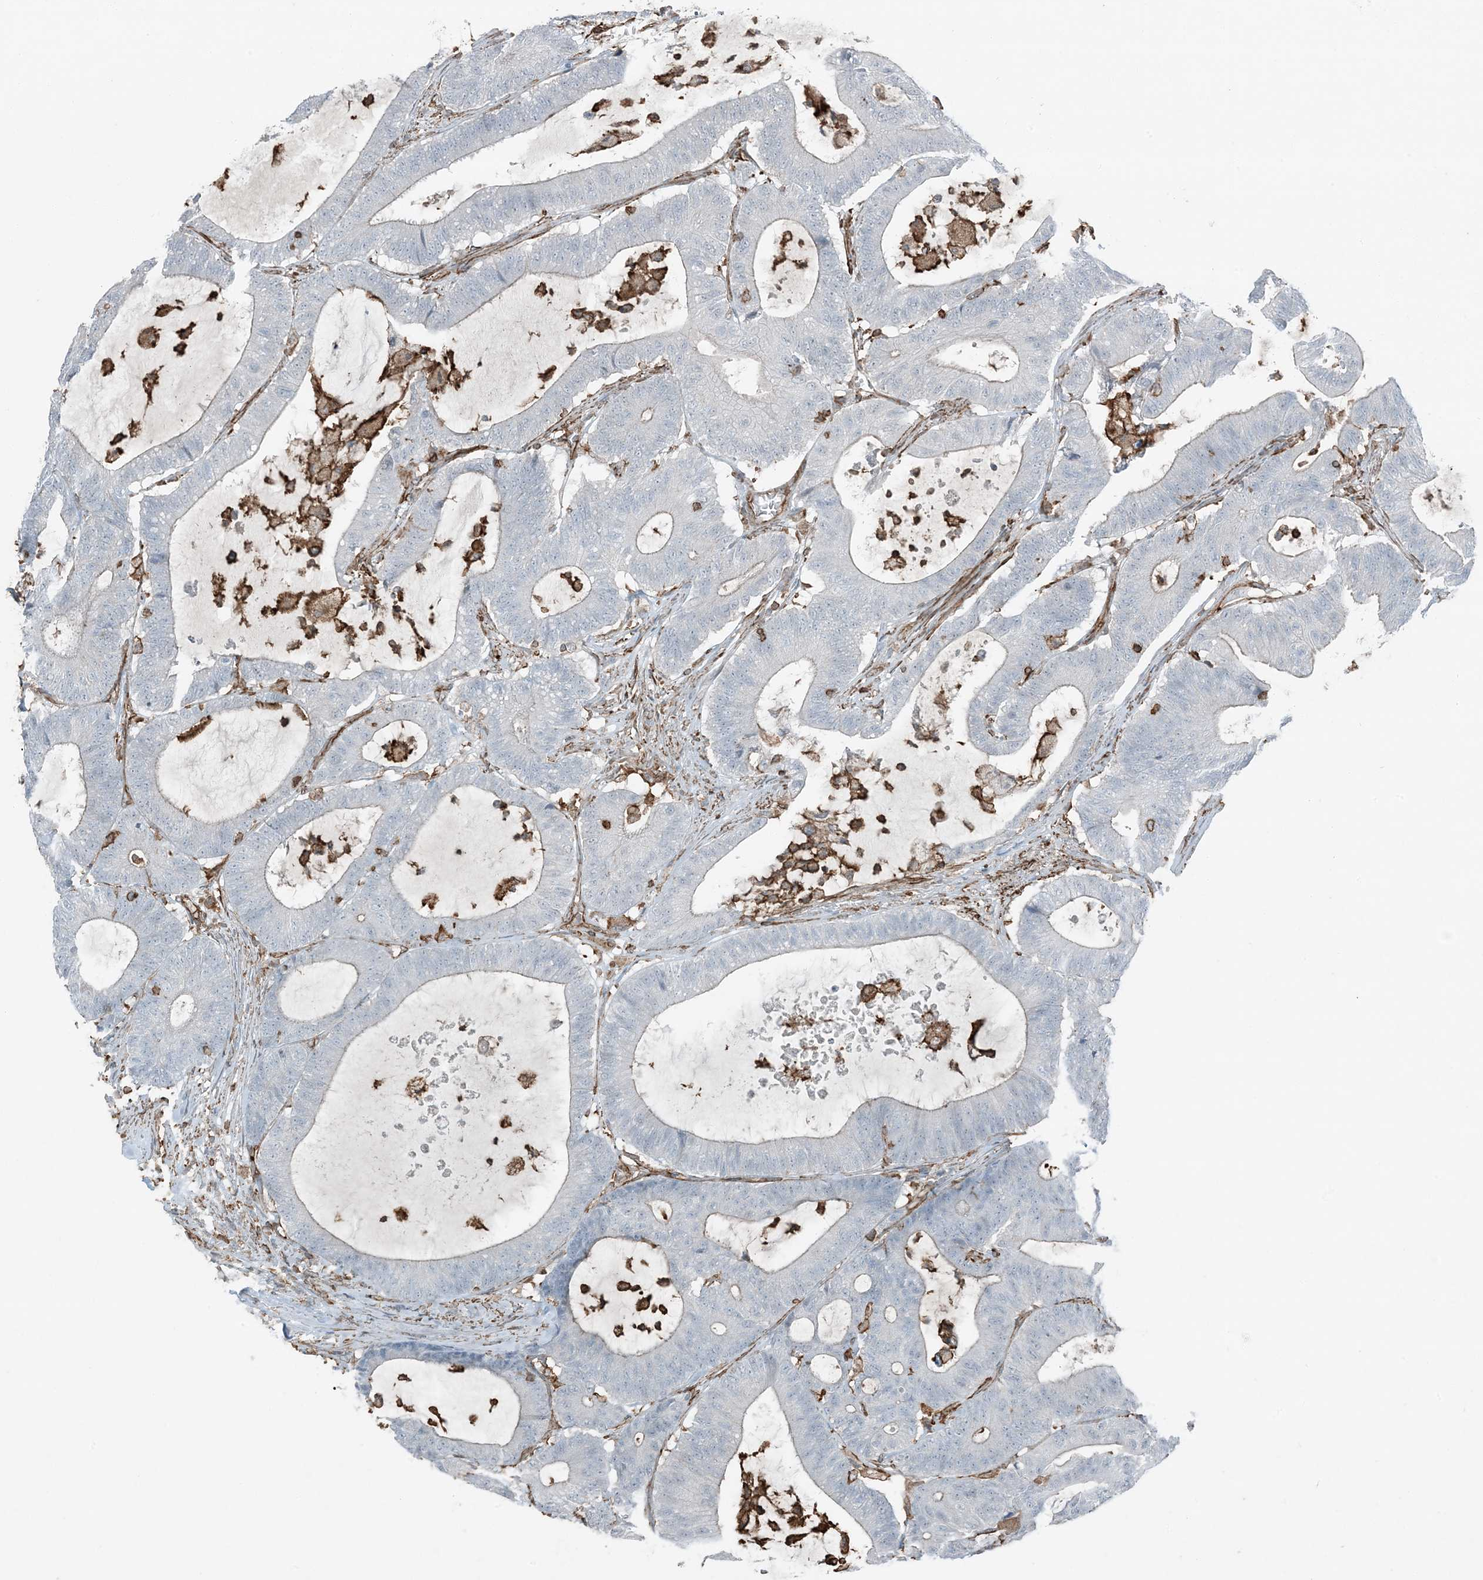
{"staining": {"intensity": "negative", "quantity": "none", "location": "none"}, "tissue": "colorectal cancer", "cell_type": "Tumor cells", "image_type": "cancer", "snomed": [{"axis": "morphology", "description": "Adenocarcinoma, NOS"}, {"axis": "topography", "description": "Colon"}], "caption": "The photomicrograph exhibits no significant staining in tumor cells of colorectal cancer (adenocarcinoma). The staining is performed using DAB brown chromogen with nuclei counter-stained in using hematoxylin.", "gene": "APOBEC3C", "patient": {"sex": "female", "age": 84}}